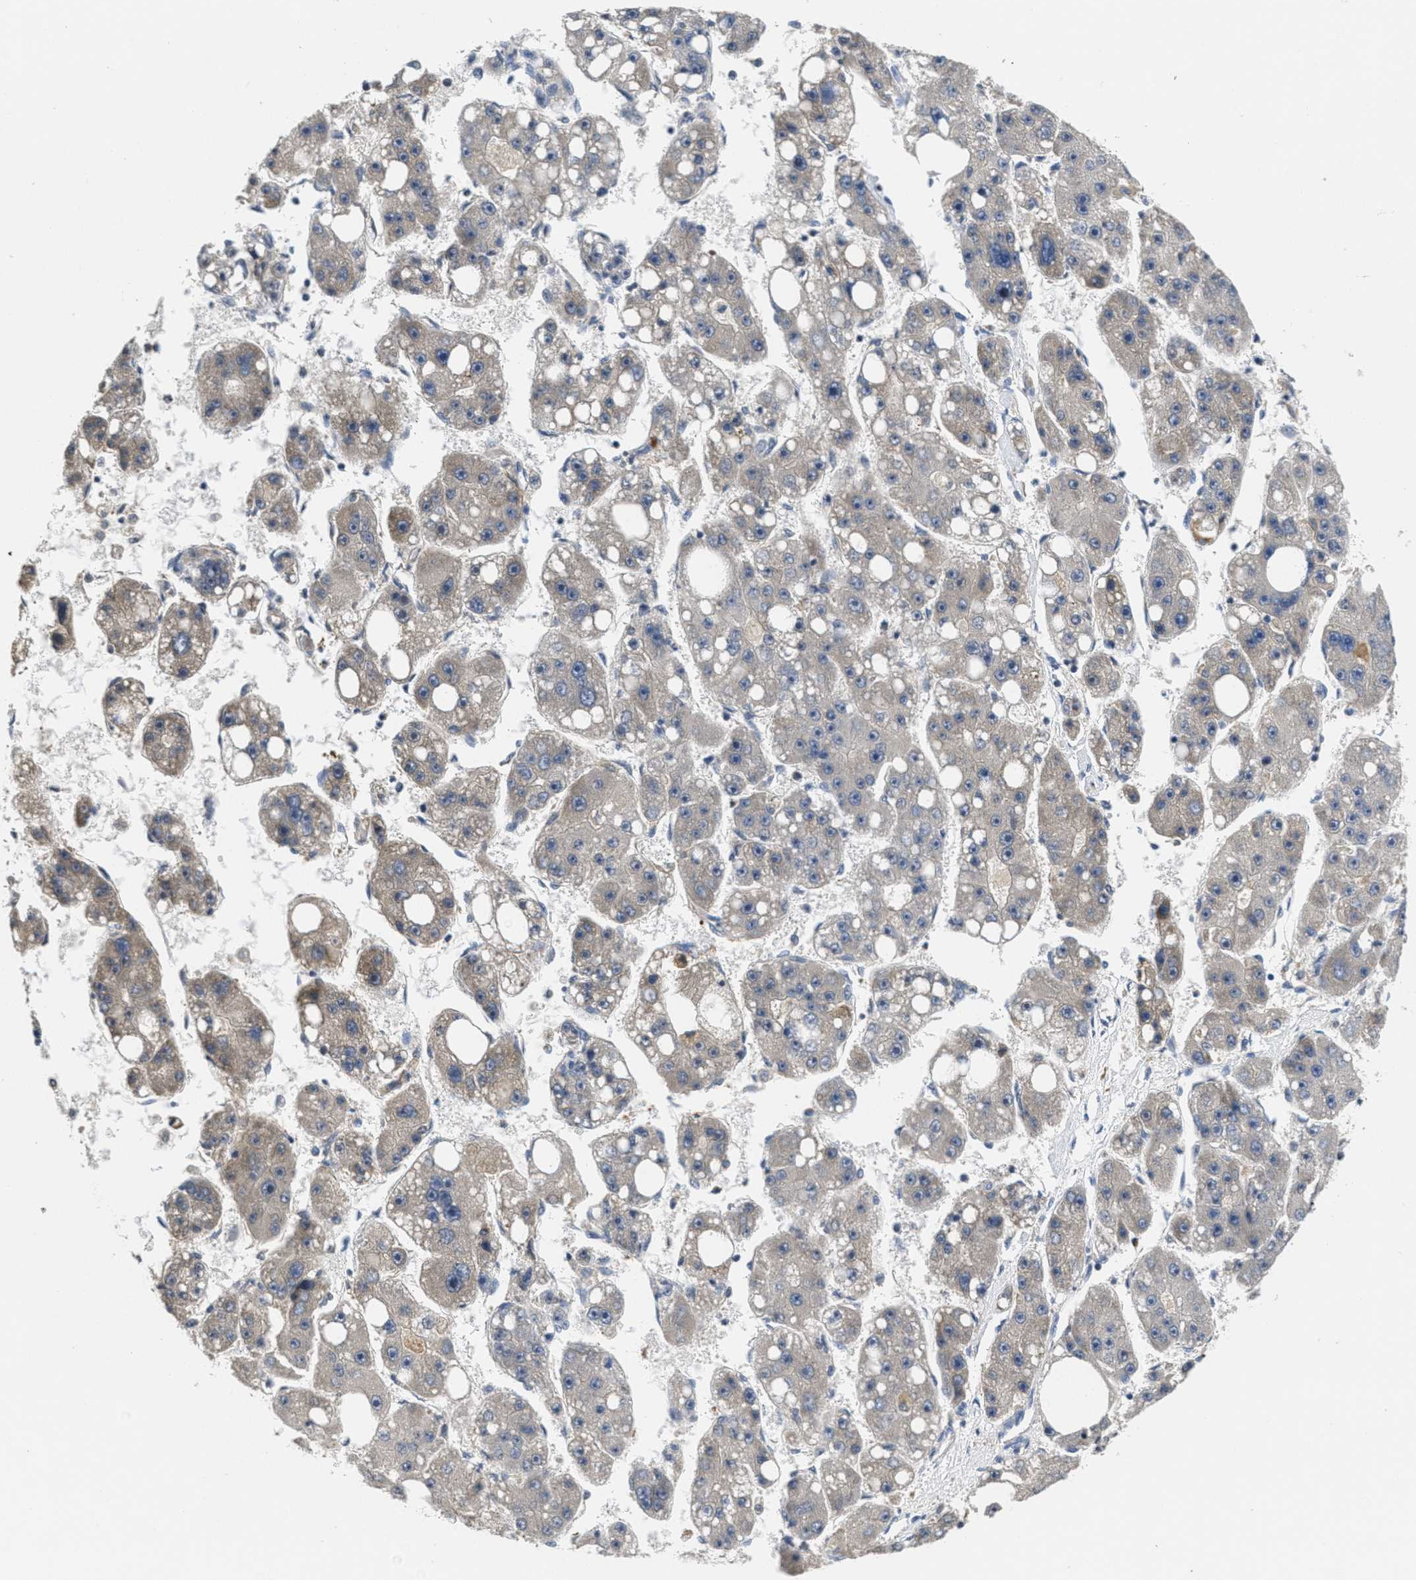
{"staining": {"intensity": "weak", "quantity": "<25%", "location": "cytoplasmic/membranous"}, "tissue": "liver cancer", "cell_type": "Tumor cells", "image_type": "cancer", "snomed": [{"axis": "morphology", "description": "Carcinoma, Hepatocellular, NOS"}, {"axis": "topography", "description": "Liver"}], "caption": "Immunohistochemistry (IHC) image of neoplastic tissue: liver cancer stained with DAB (3,3'-diaminobenzidine) displays no significant protein positivity in tumor cells.", "gene": "ANGPT1", "patient": {"sex": "female", "age": 61}}